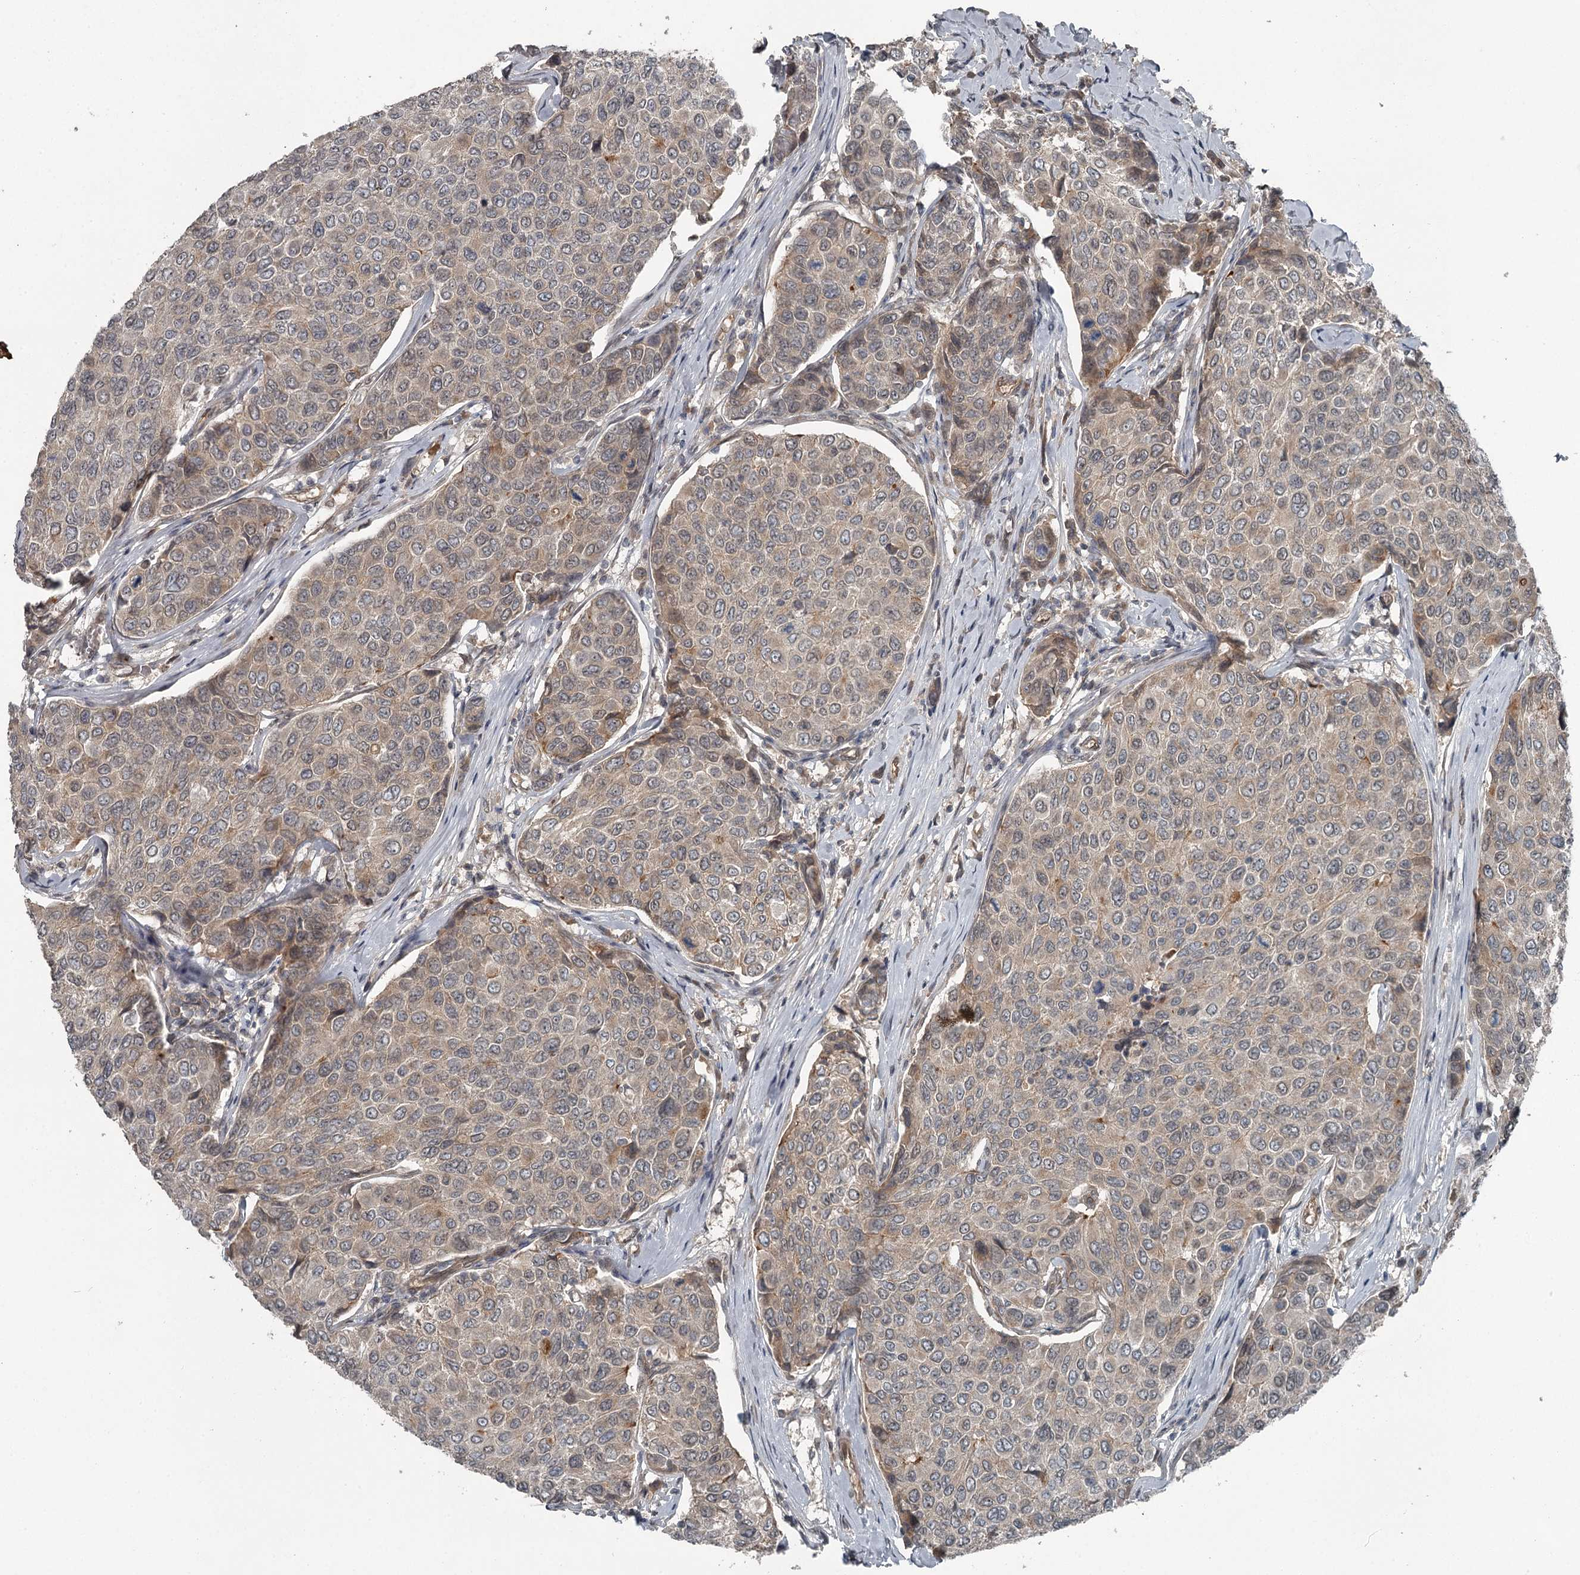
{"staining": {"intensity": "weak", "quantity": "<25%", "location": "cytoplasmic/membranous"}, "tissue": "breast cancer", "cell_type": "Tumor cells", "image_type": "cancer", "snomed": [{"axis": "morphology", "description": "Duct carcinoma"}, {"axis": "topography", "description": "Breast"}], "caption": "Immunohistochemistry (IHC) micrograph of breast cancer stained for a protein (brown), which shows no staining in tumor cells.", "gene": "SLC39A8", "patient": {"sex": "female", "age": 55}}